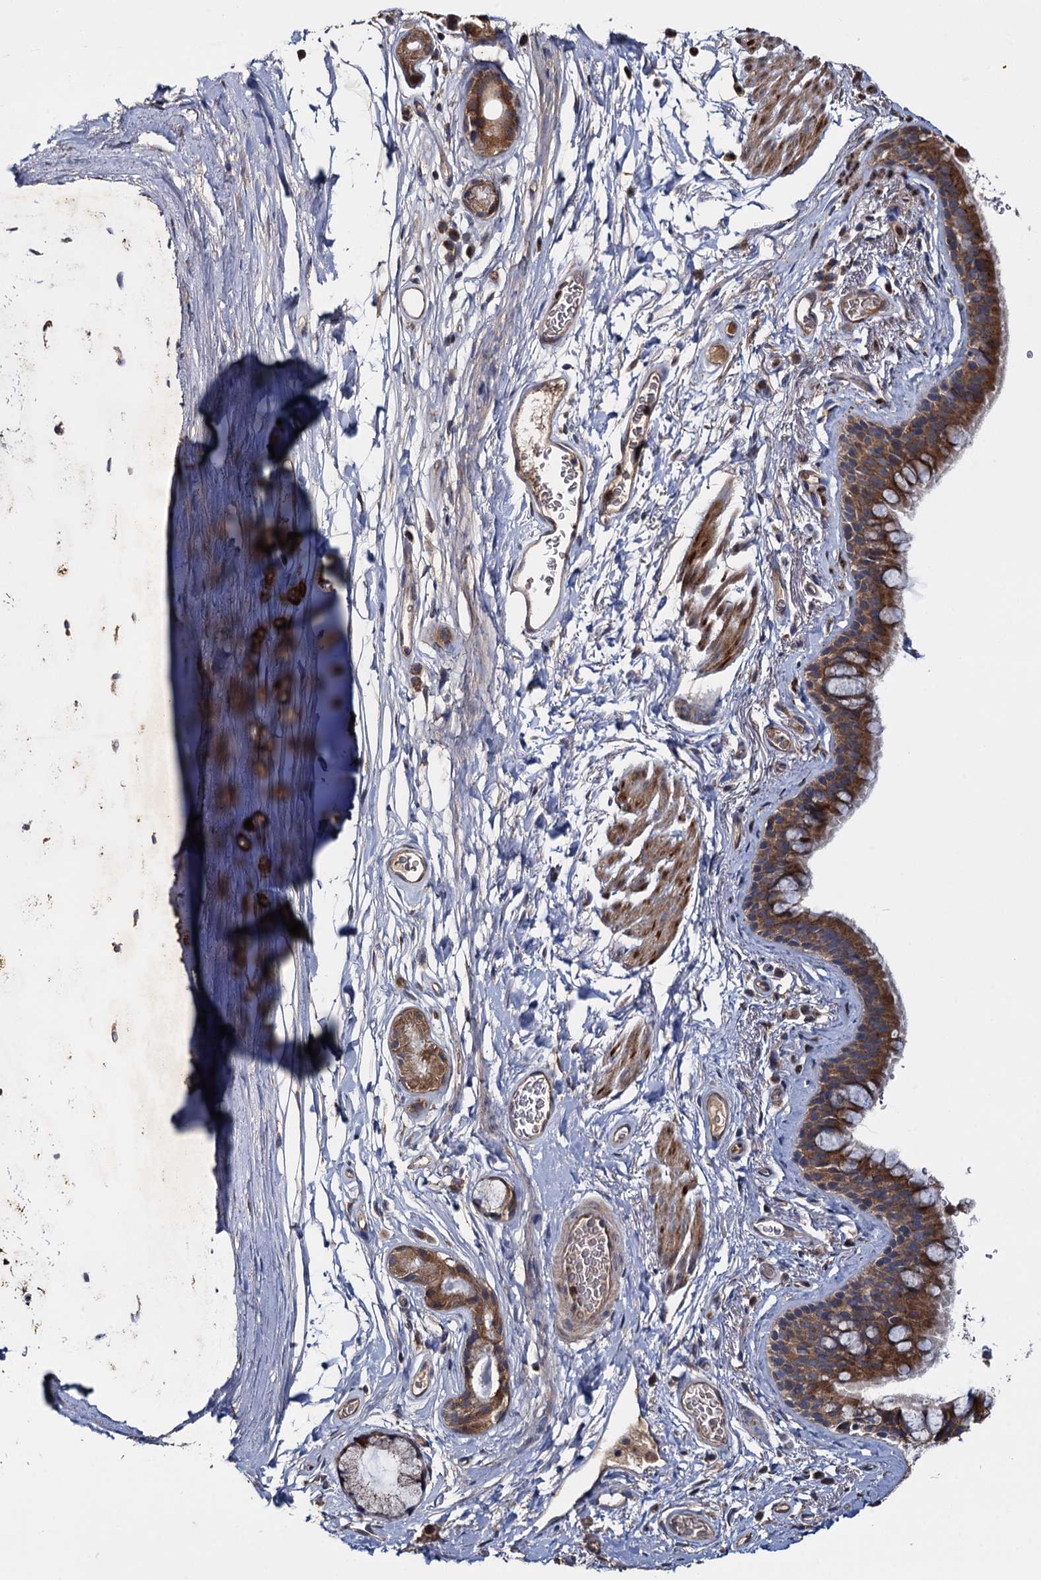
{"staining": {"intensity": "moderate", "quantity": ">75%", "location": "cytoplasmic/membranous"}, "tissue": "bronchus", "cell_type": "Respiratory epithelial cells", "image_type": "normal", "snomed": [{"axis": "morphology", "description": "Normal tissue, NOS"}, {"axis": "topography", "description": "Cartilage tissue"}], "caption": "An immunohistochemistry (IHC) histopathology image of normal tissue is shown. Protein staining in brown highlights moderate cytoplasmic/membranous positivity in bronchus within respiratory epithelial cells.", "gene": "CEP192", "patient": {"sex": "male", "age": 63}}